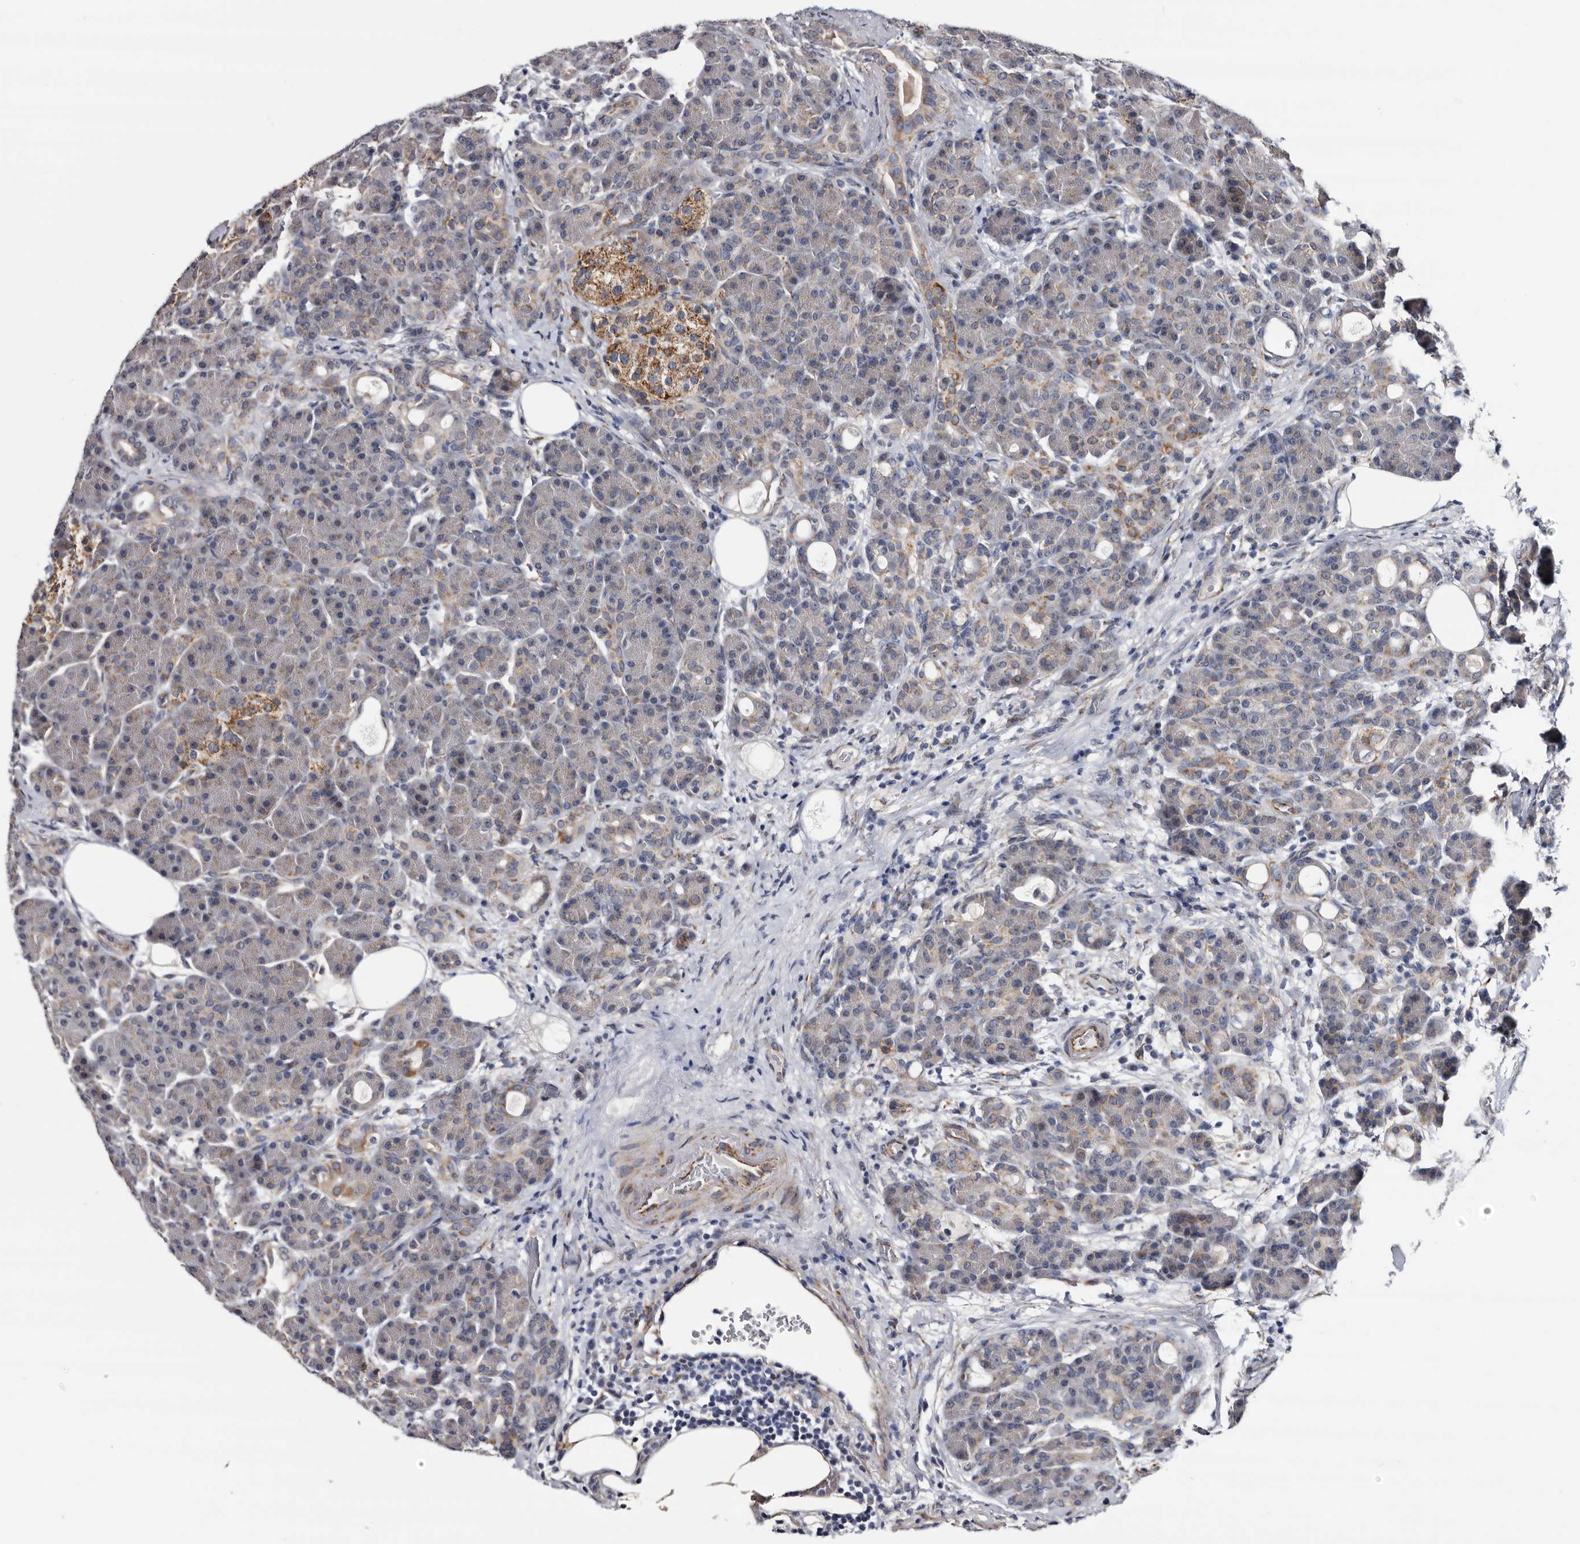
{"staining": {"intensity": "weak", "quantity": "25%-75%", "location": "cytoplasmic/membranous"}, "tissue": "pancreas", "cell_type": "Exocrine glandular cells", "image_type": "normal", "snomed": [{"axis": "morphology", "description": "Normal tissue, NOS"}, {"axis": "topography", "description": "Pancreas"}], "caption": "Protein staining by IHC shows weak cytoplasmic/membranous expression in about 25%-75% of exocrine glandular cells in normal pancreas. The staining is performed using DAB (3,3'-diaminobenzidine) brown chromogen to label protein expression. The nuclei are counter-stained blue using hematoxylin.", "gene": "ARMCX2", "patient": {"sex": "male", "age": 63}}